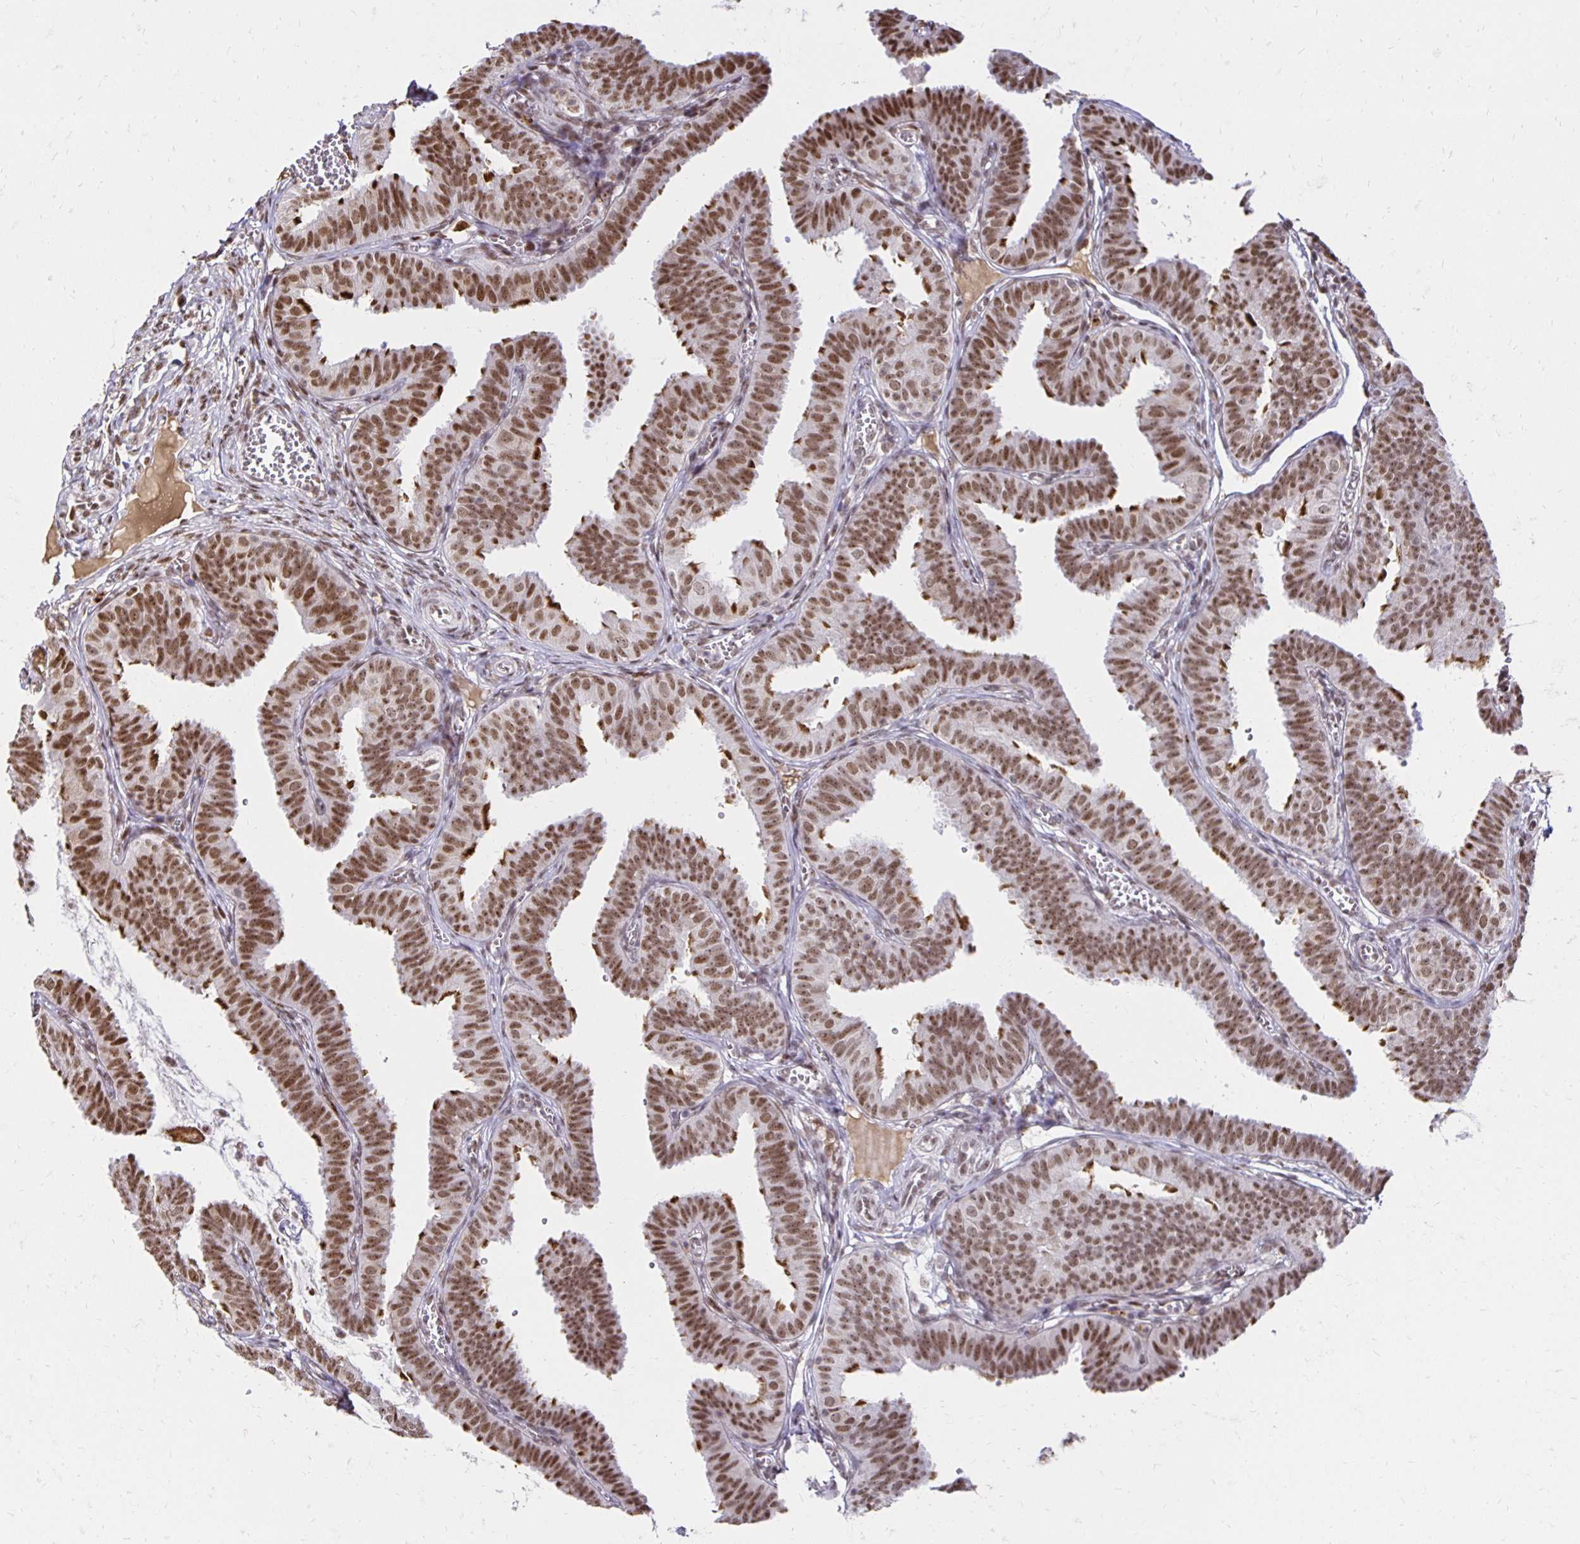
{"staining": {"intensity": "strong", "quantity": ">75%", "location": "cytoplasmic/membranous,nuclear"}, "tissue": "fallopian tube", "cell_type": "Glandular cells", "image_type": "normal", "snomed": [{"axis": "morphology", "description": "Normal tissue, NOS"}, {"axis": "topography", "description": "Fallopian tube"}], "caption": "A brown stain labels strong cytoplasmic/membranous,nuclear staining of a protein in glandular cells of unremarkable fallopian tube.", "gene": "ZNF579", "patient": {"sex": "female", "age": 25}}